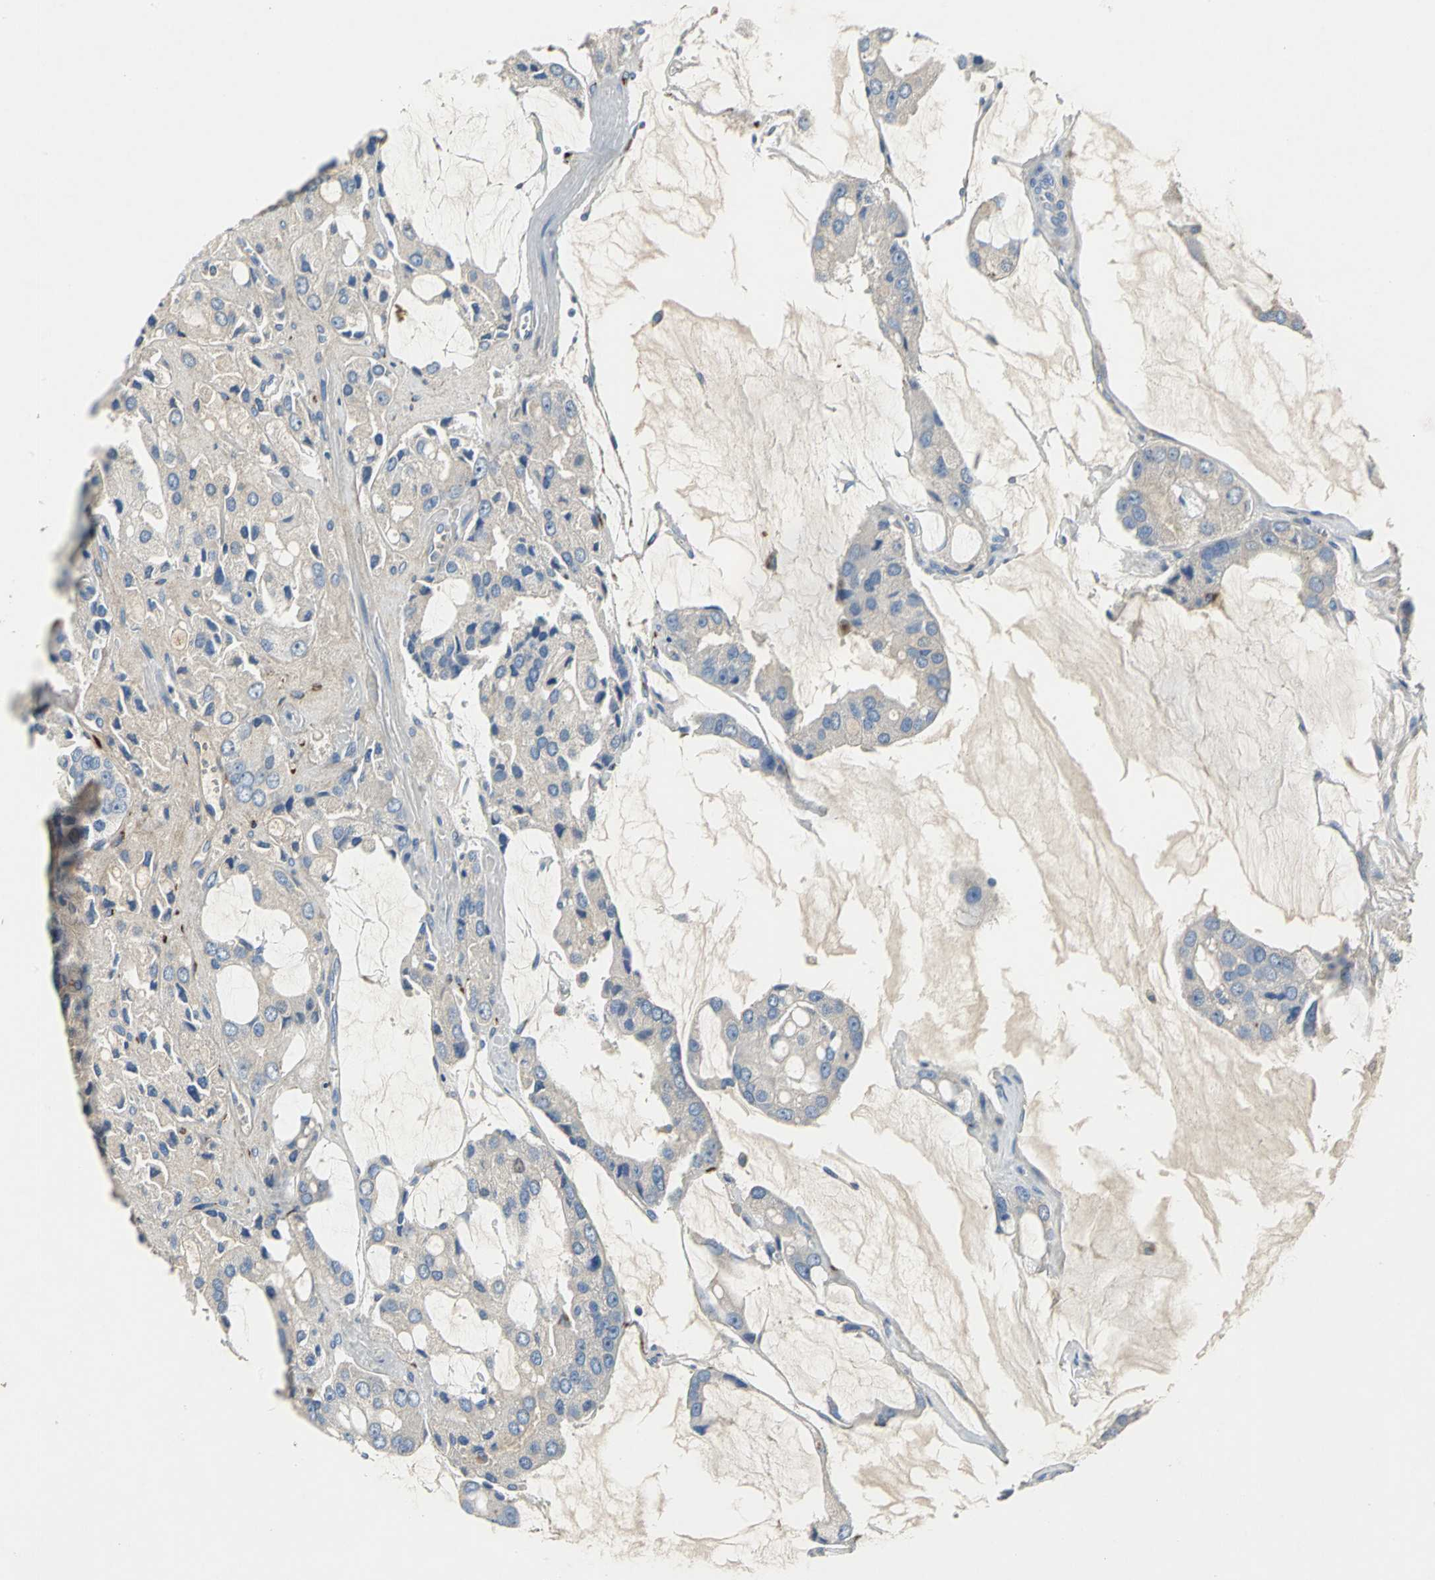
{"staining": {"intensity": "negative", "quantity": "none", "location": "none"}, "tissue": "prostate cancer", "cell_type": "Tumor cells", "image_type": "cancer", "snomed": [{"axis": "morphology", "description": "Adenocarcinoma, High grade"}, {"axis": "topography", "description": "Prostate"}], "caption": "This micrograph is of prostate high-grade adenocarcinoma stained with immunohistochemistry (IHC) to label a protein in brown with the nuclei are counter-stained blue. There is no staining in tumor cells.", "gene": "EFNB3", "patient": {"sex": "male", "age": 67}}